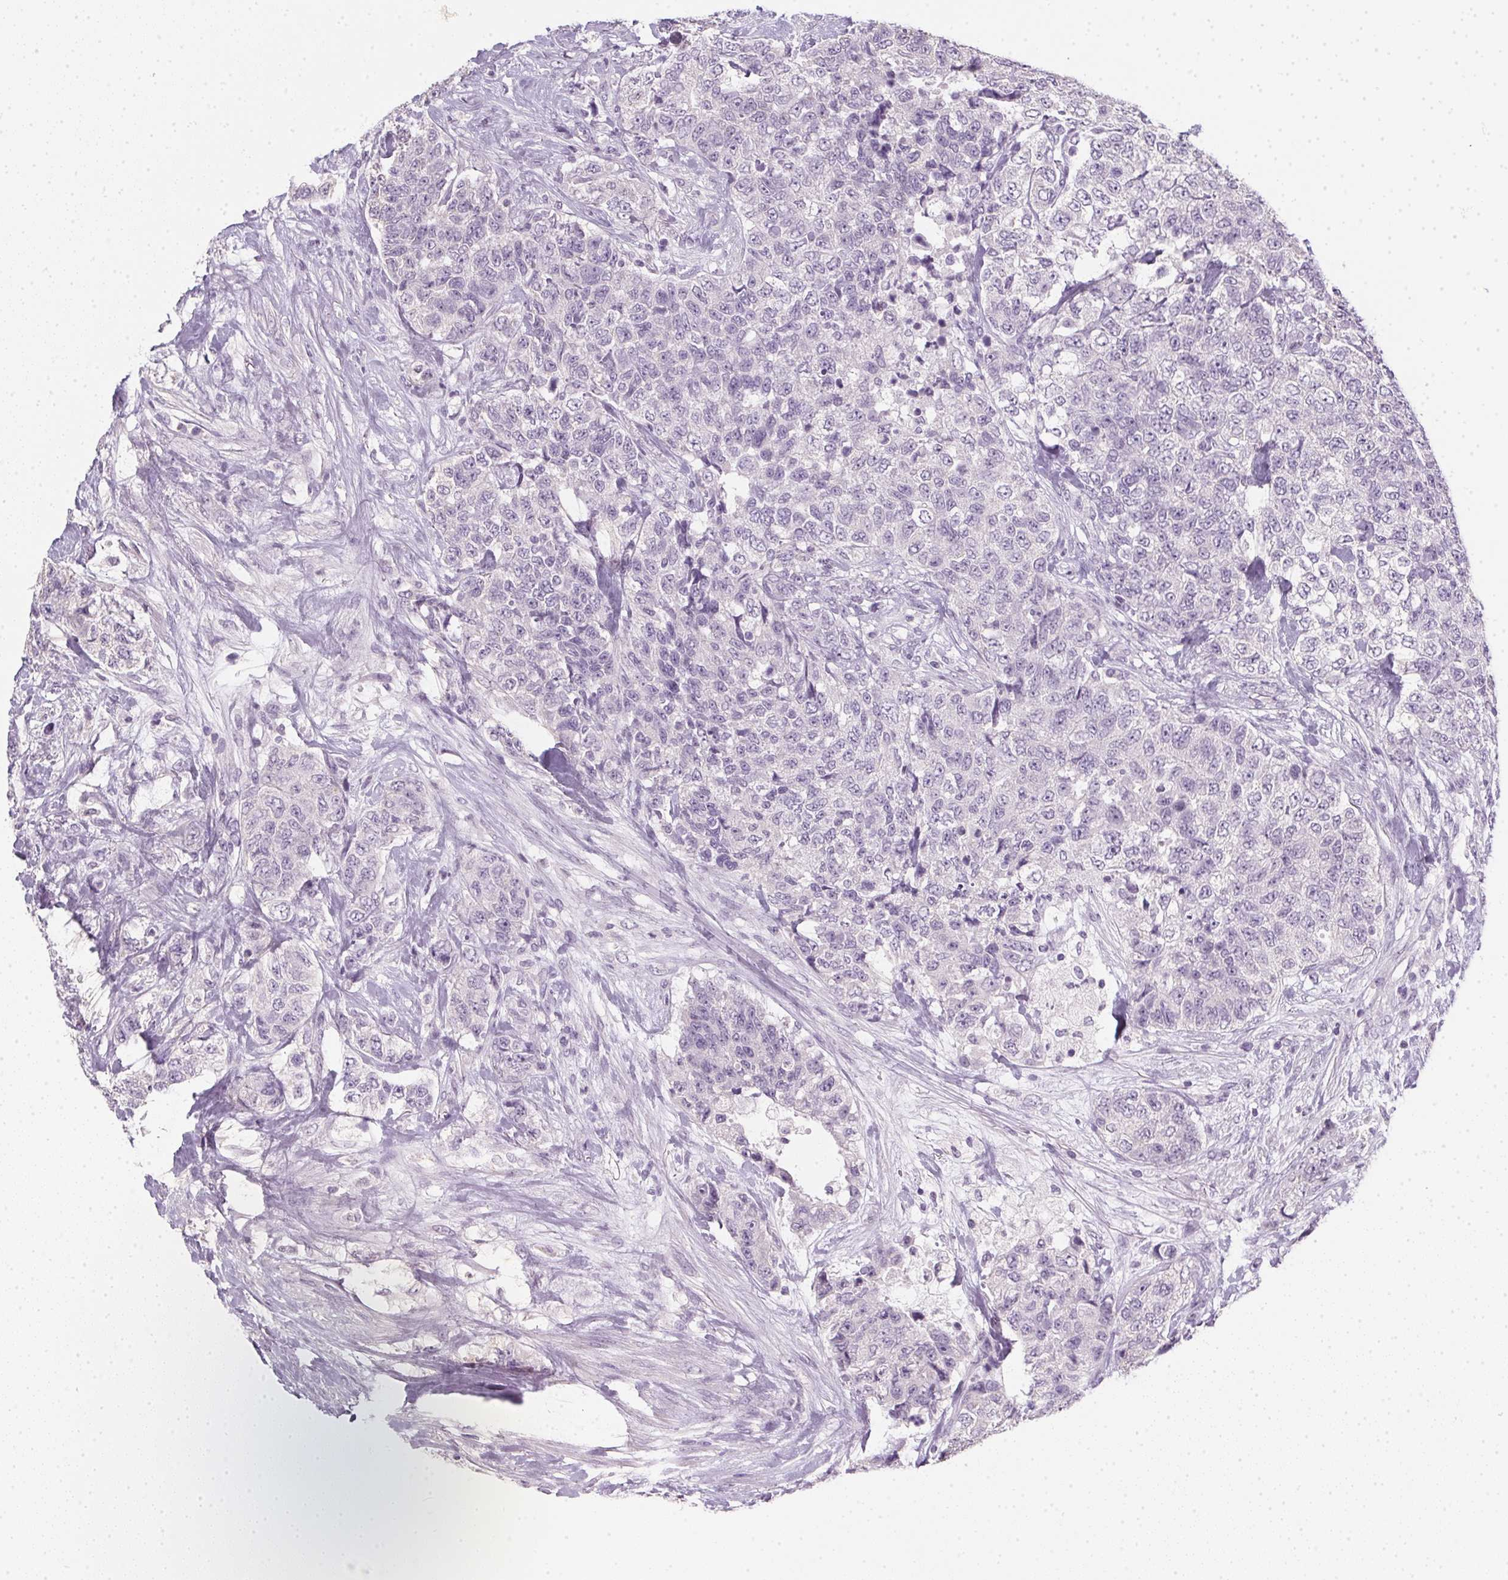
{"staining": {"intensity": "negative", "quantity": "none", "location": "none"}, "tissue": "urothelial cancer", "cell_type": "Tumor cells", "image_type": "cancer", "snomed": [{"axis": "morphology", "description": "Urothelial carcinoma, High grade"}, {"axis": "topography", "description": "Urinary bladder"}], "caption": "Protein analysis of urothelial cancer shows no significant staining in tumor cells.", "gene": "TMEM72", "patient": {"sex": "female", "age": 78}}